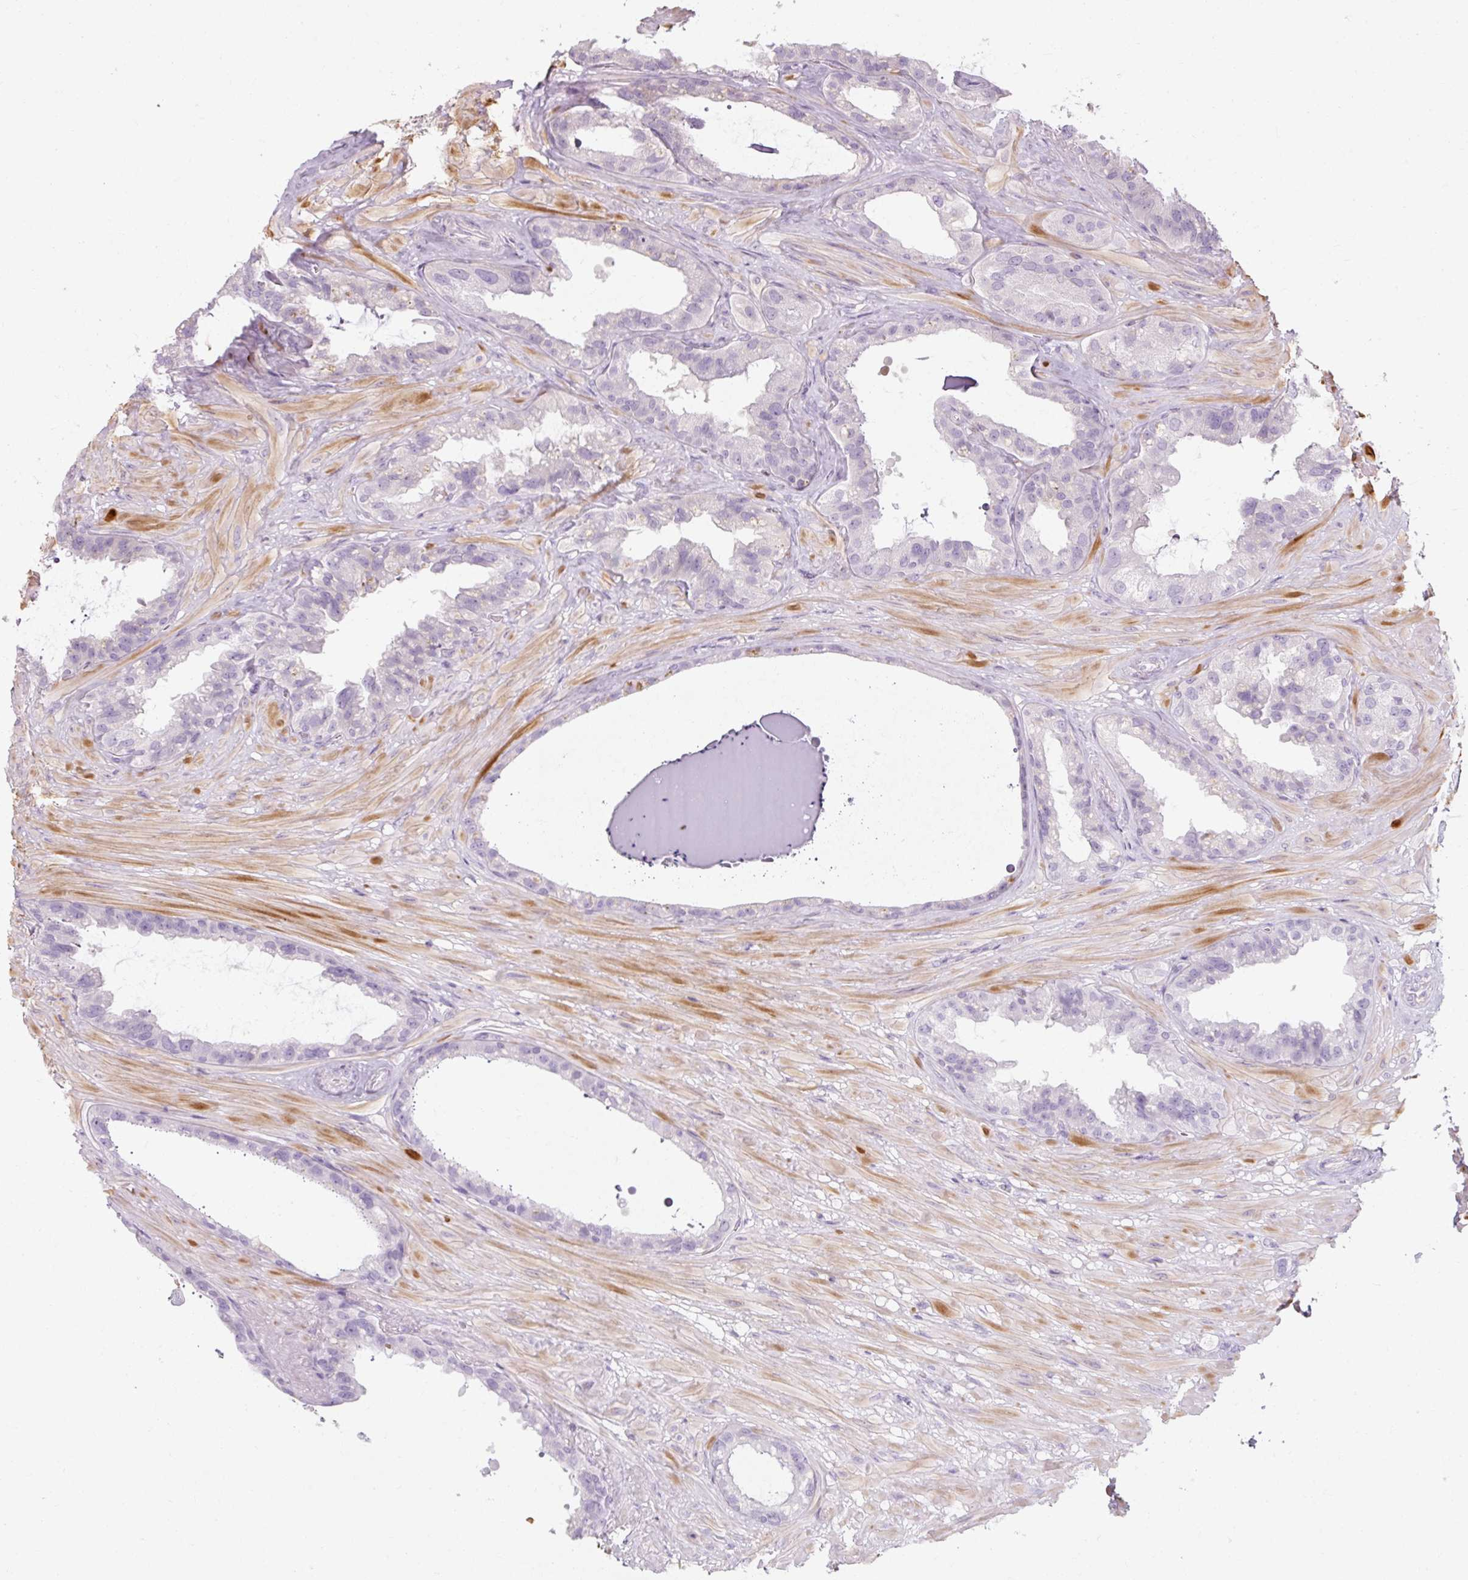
{"staining": {"intensity": "weak", "quantity": "<25%", "location": "cytoplasmic/membranous"}, "tissue": "seminal vesicle", "cell_type": "Glandular cells", "image_type": "normal", "snomed": [{"axis": "morphology", "description": "Normal tissue, NOS"}, {"axis": "topography", "description": "Seminal veicle"}, {"axis": "topography", "description": "Peripheral nerve tissue"}], "caption": "Human seminal vesicle stained for a protein using IHC displays no staining in glandular cells.", "gene": "TIGD2", "patient": {"sex": "male", "age": 76}}